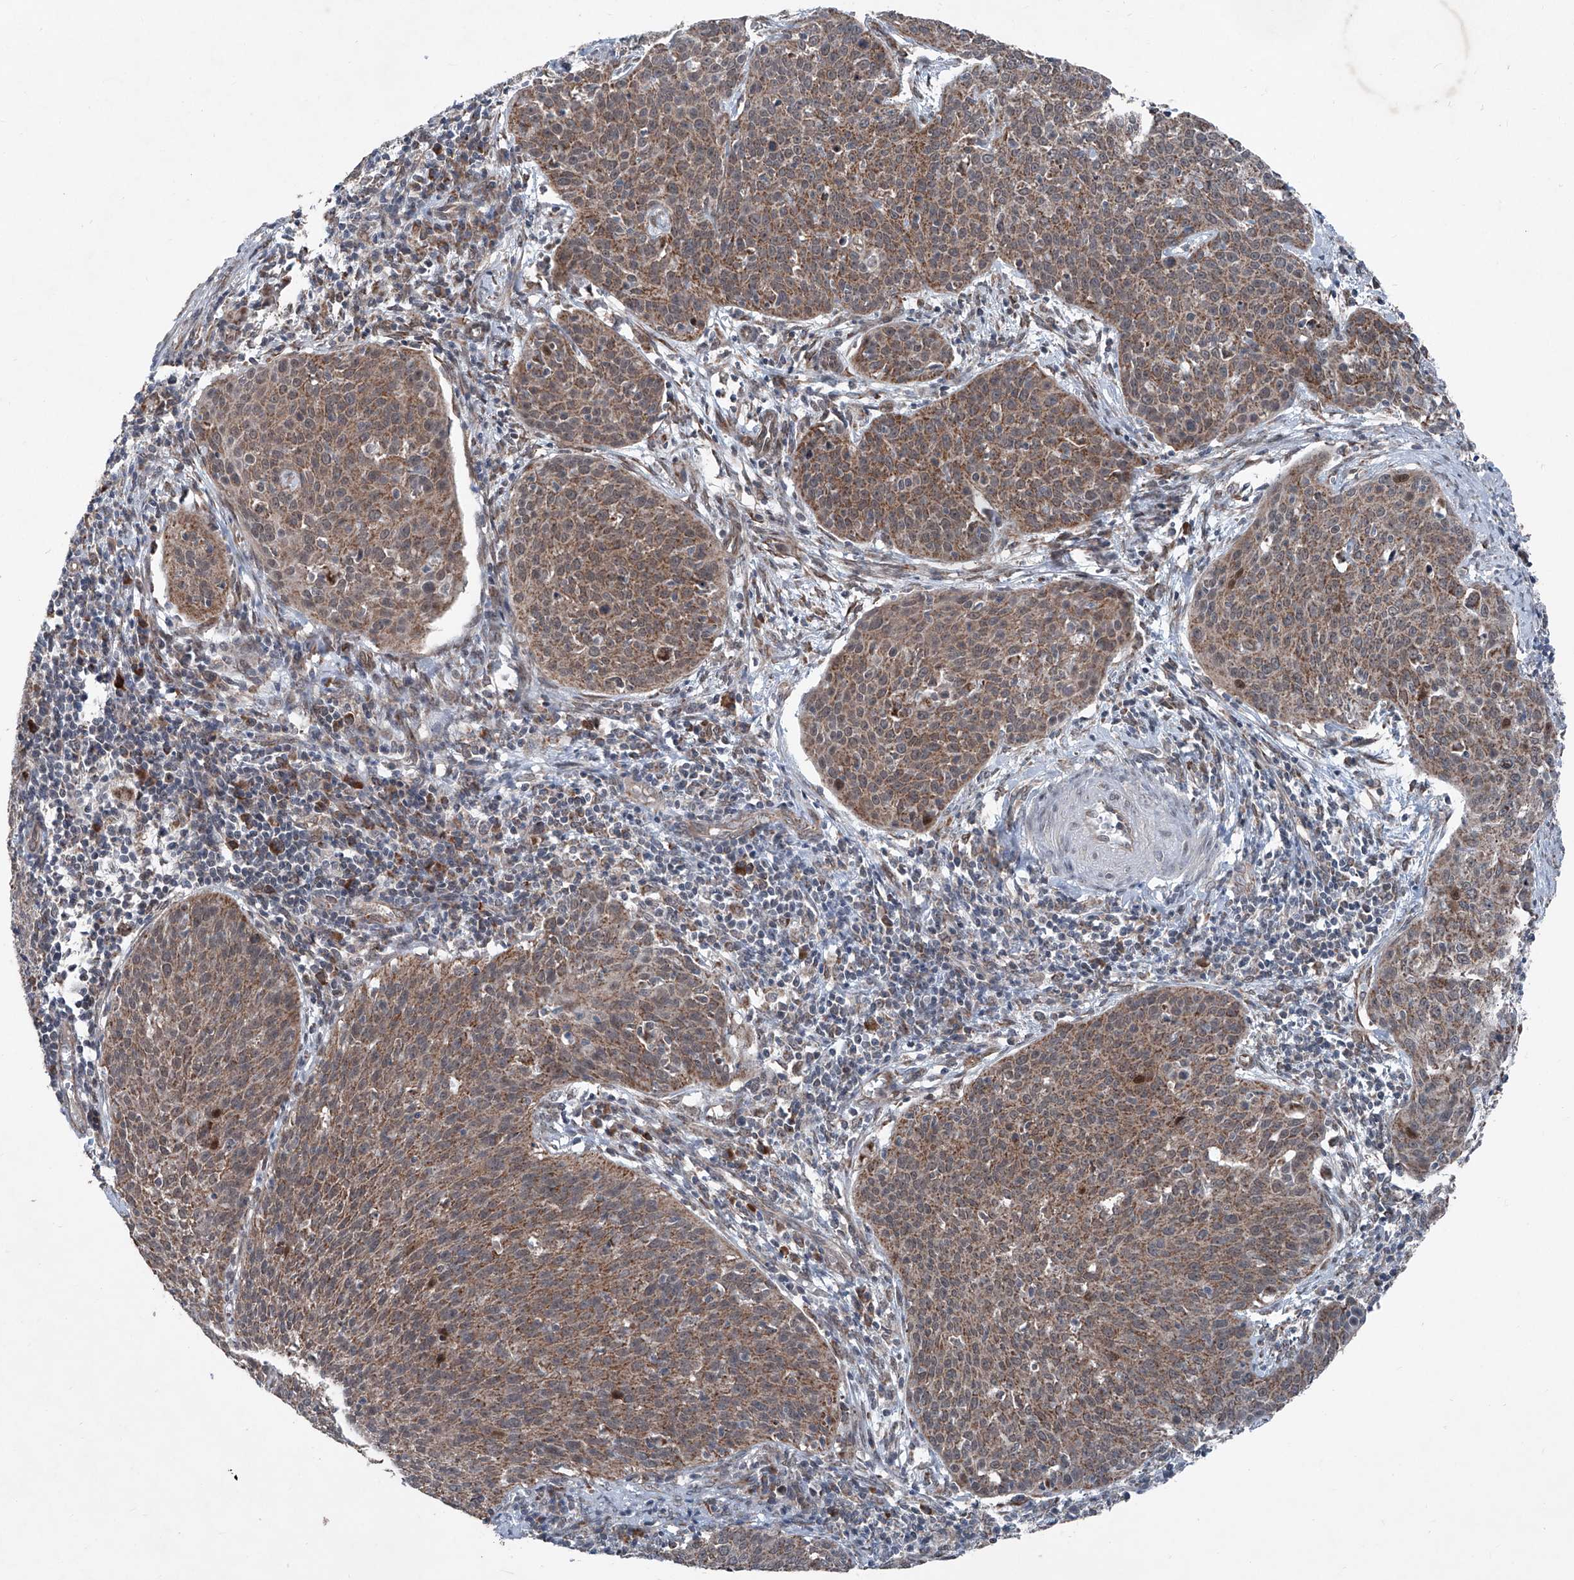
{"staining": {"intensity": "moderate", "quantity": ">75%", "location": "cytoplasmic/membranous"}, "tissue": "cervical cancer", "cell_type": "Tumor cells", "image_type": "cancer", "snomed": [{"axis": "morphology", "description": "Squamous cell carcinoma, NOS"}, {"axis": "topography", "description": "Cervix"}], "caption": "Squamous cell carcinoma (cervical) tissue exhibits moderate cytoplasmic/membranous positivity in about >75% of tumor cells", "gene": "COA7", "patient": {"sex": "female", "age": 38}}